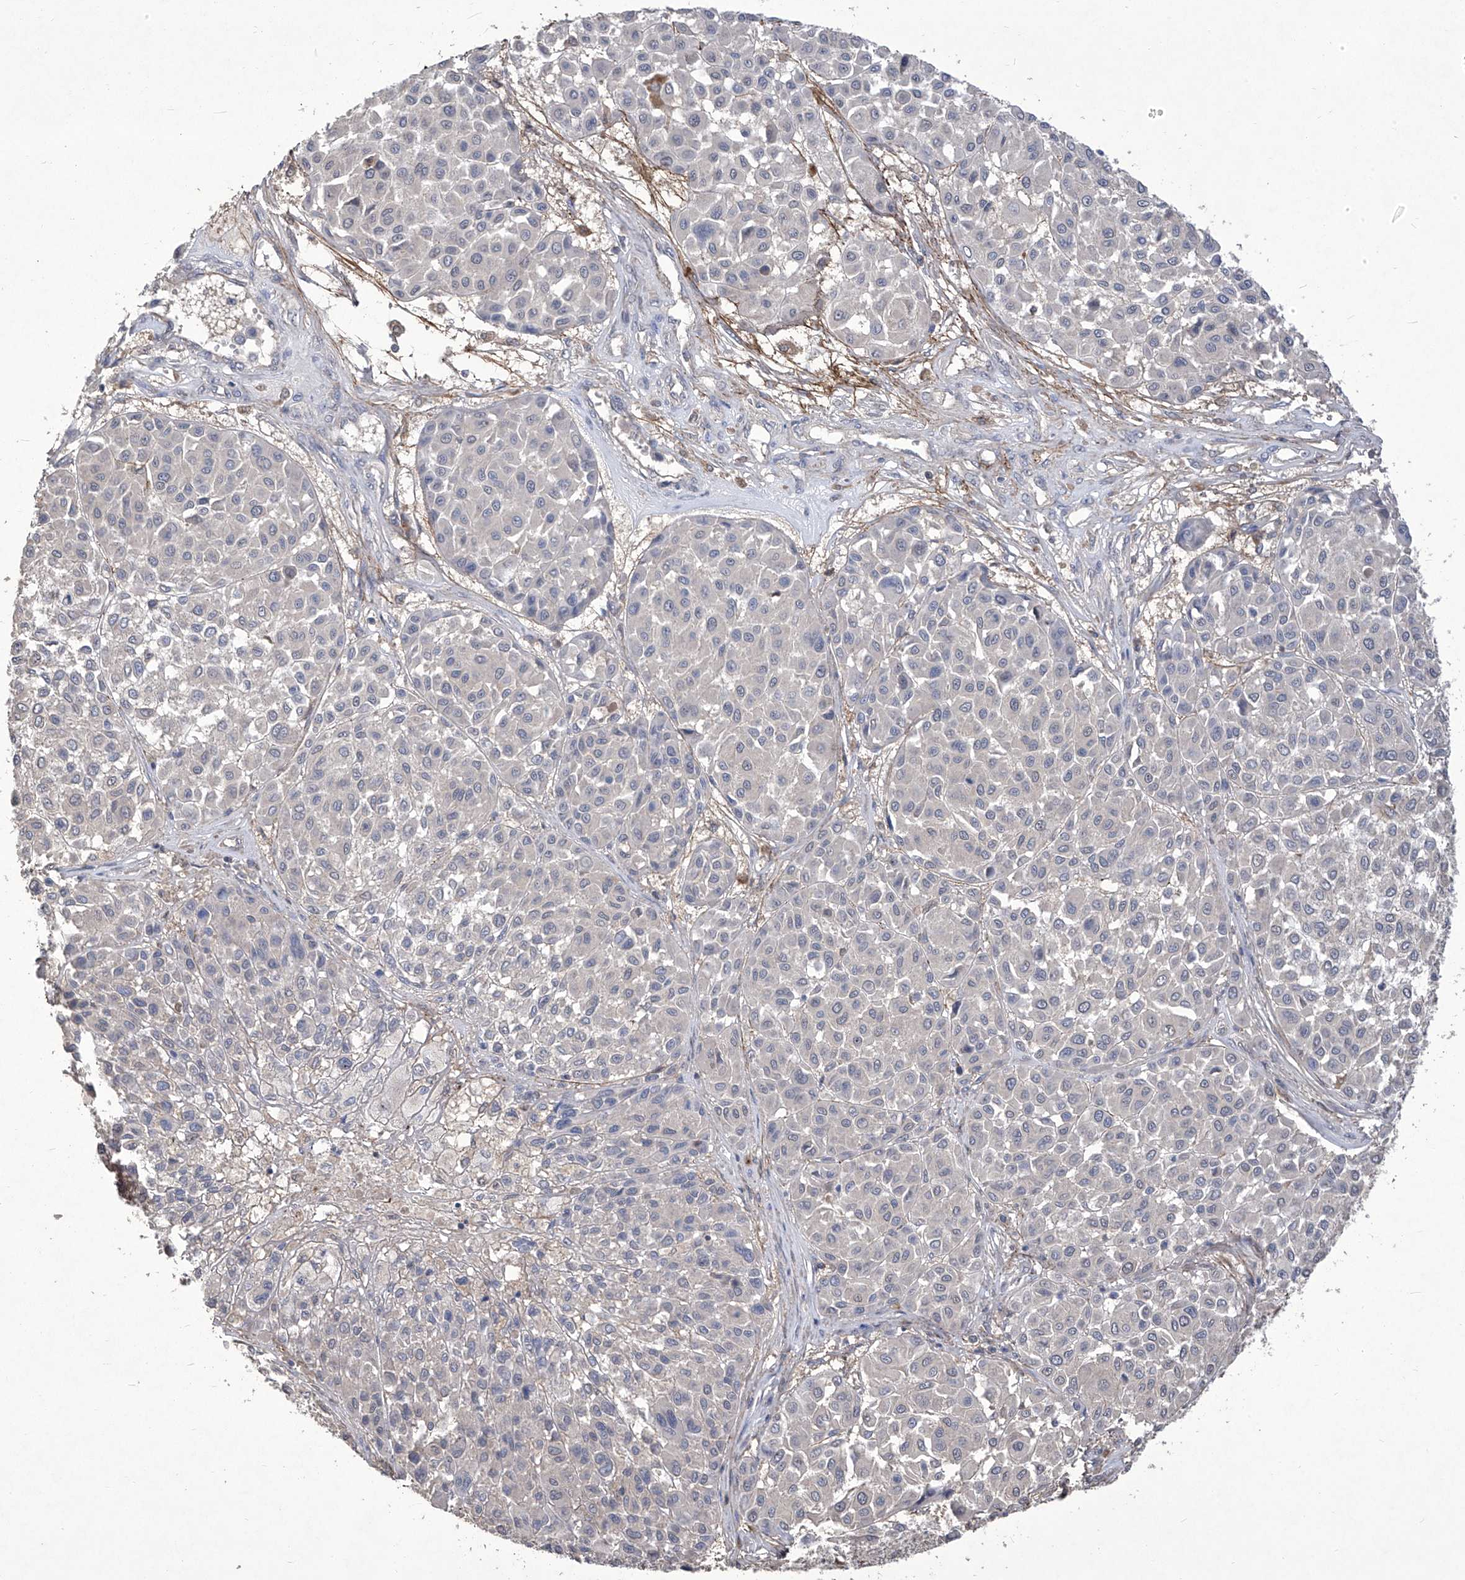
{"staining": {"intensity": "negative", "quantity": "none", "location": "none"}, "tissue": "melanoma", "cell_type": "Tumor cells", "image_type": "cancer", "snomed": [{"axis": "morphology", "description": "Malignant melanoma, Metastatic site"}, {"axis": "topography", "description": "Soft tissue"}], "caption": "There is no significant staining in tumor cells of melanoma. (IHC, brightfield microscopy, high magnification).", "gene": "TXNIP", "patient": {"sex": "male", "age": 41}}